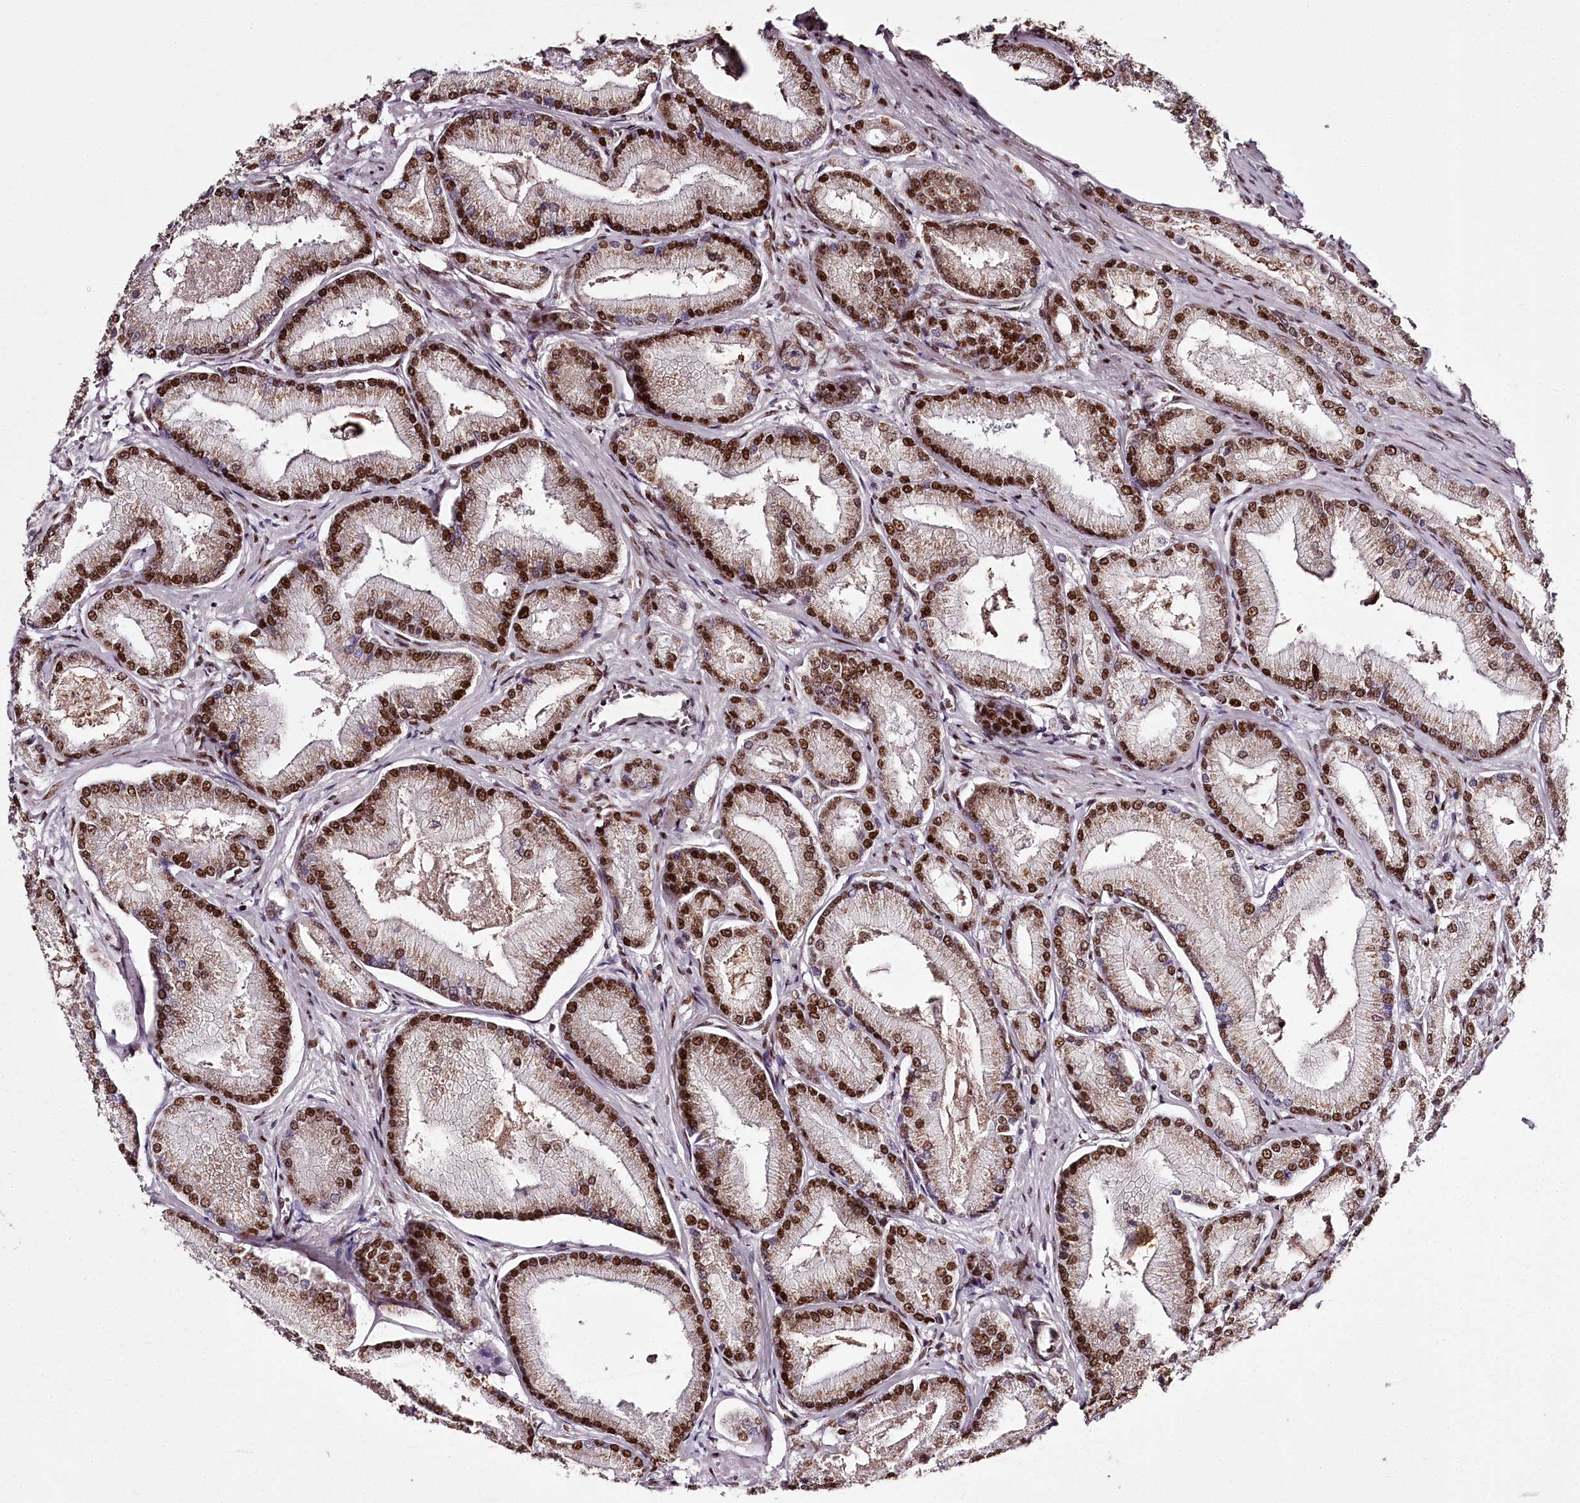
{"staining": {"intensity": "strong", "quantity": ">75%", "location": "nuclear"}, "tissue": "prostate cancer", "cell_type": "Tumor cells", "image_type": "cancer", "snomed": [{"axis": "morphology", "description": "Adenocarcinoma, Low grade"}, {"axis": "topography", "description": "Prostate"}], "caption": "Human prostate low-grade adenocarcinoma stained with a protein marker shows strong staining in tumor cells.", "gene": "PSPC1", "patient": {"sex": "male", "age": 74}}